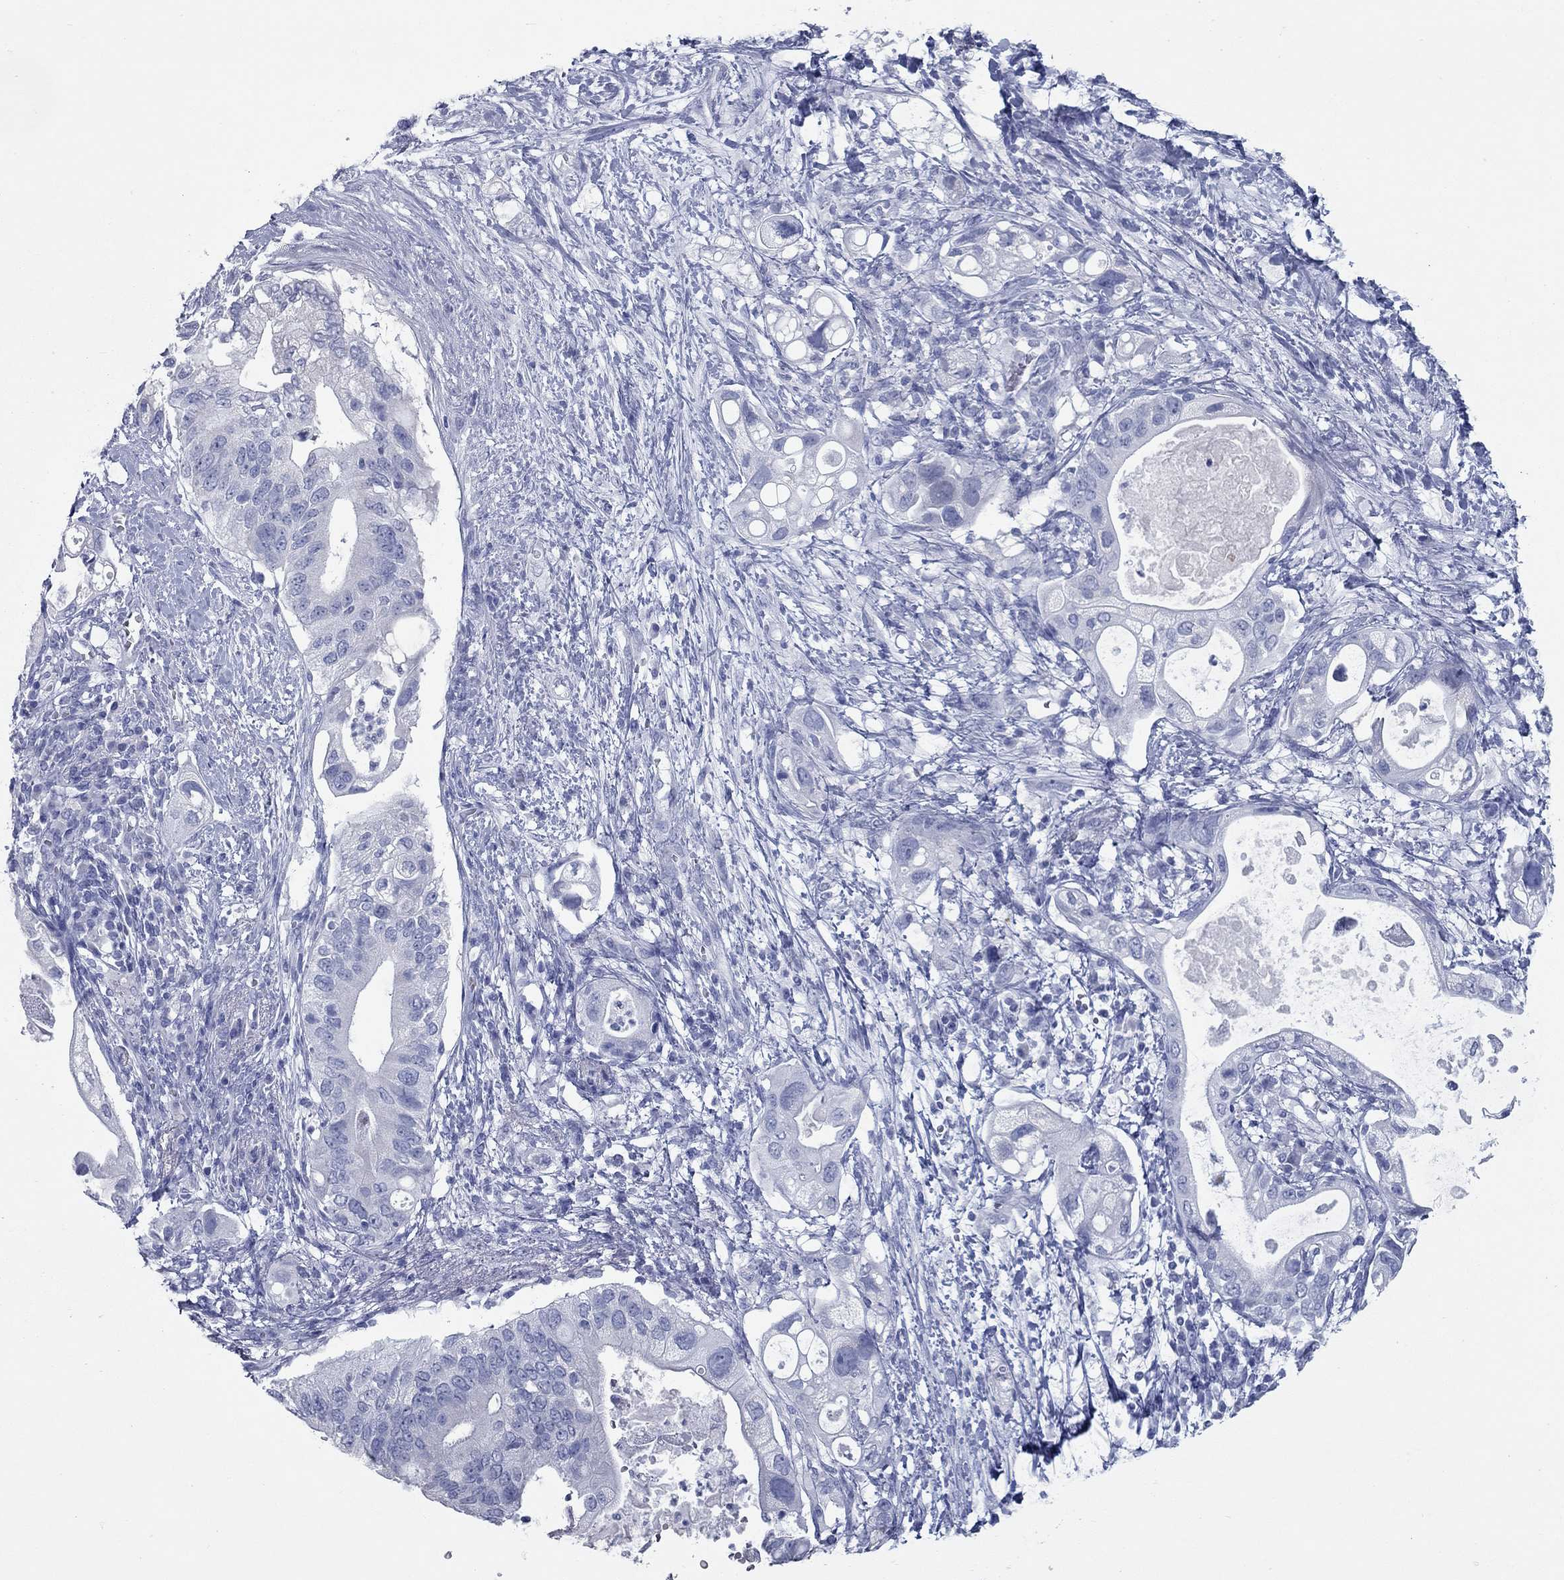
{"staining": {"intensity": "negative", "quantity": "none", "location": "none"}, "tissue": "pancreatic cancer", "cell_type": "Tumor cells", "image_type": "cancer", "snomed": [{"axis": "morphology", "description": "Adenocarcinoma, NOS"}, {"axis": "topography", "description": "Pancreas"}], "caption": "The micrograph displays no significant positivity in tumor cells of pancreatic adenocarcinoma.", "gene": "KIRREL2", "patient": {"sex": "female", "age": 72}}